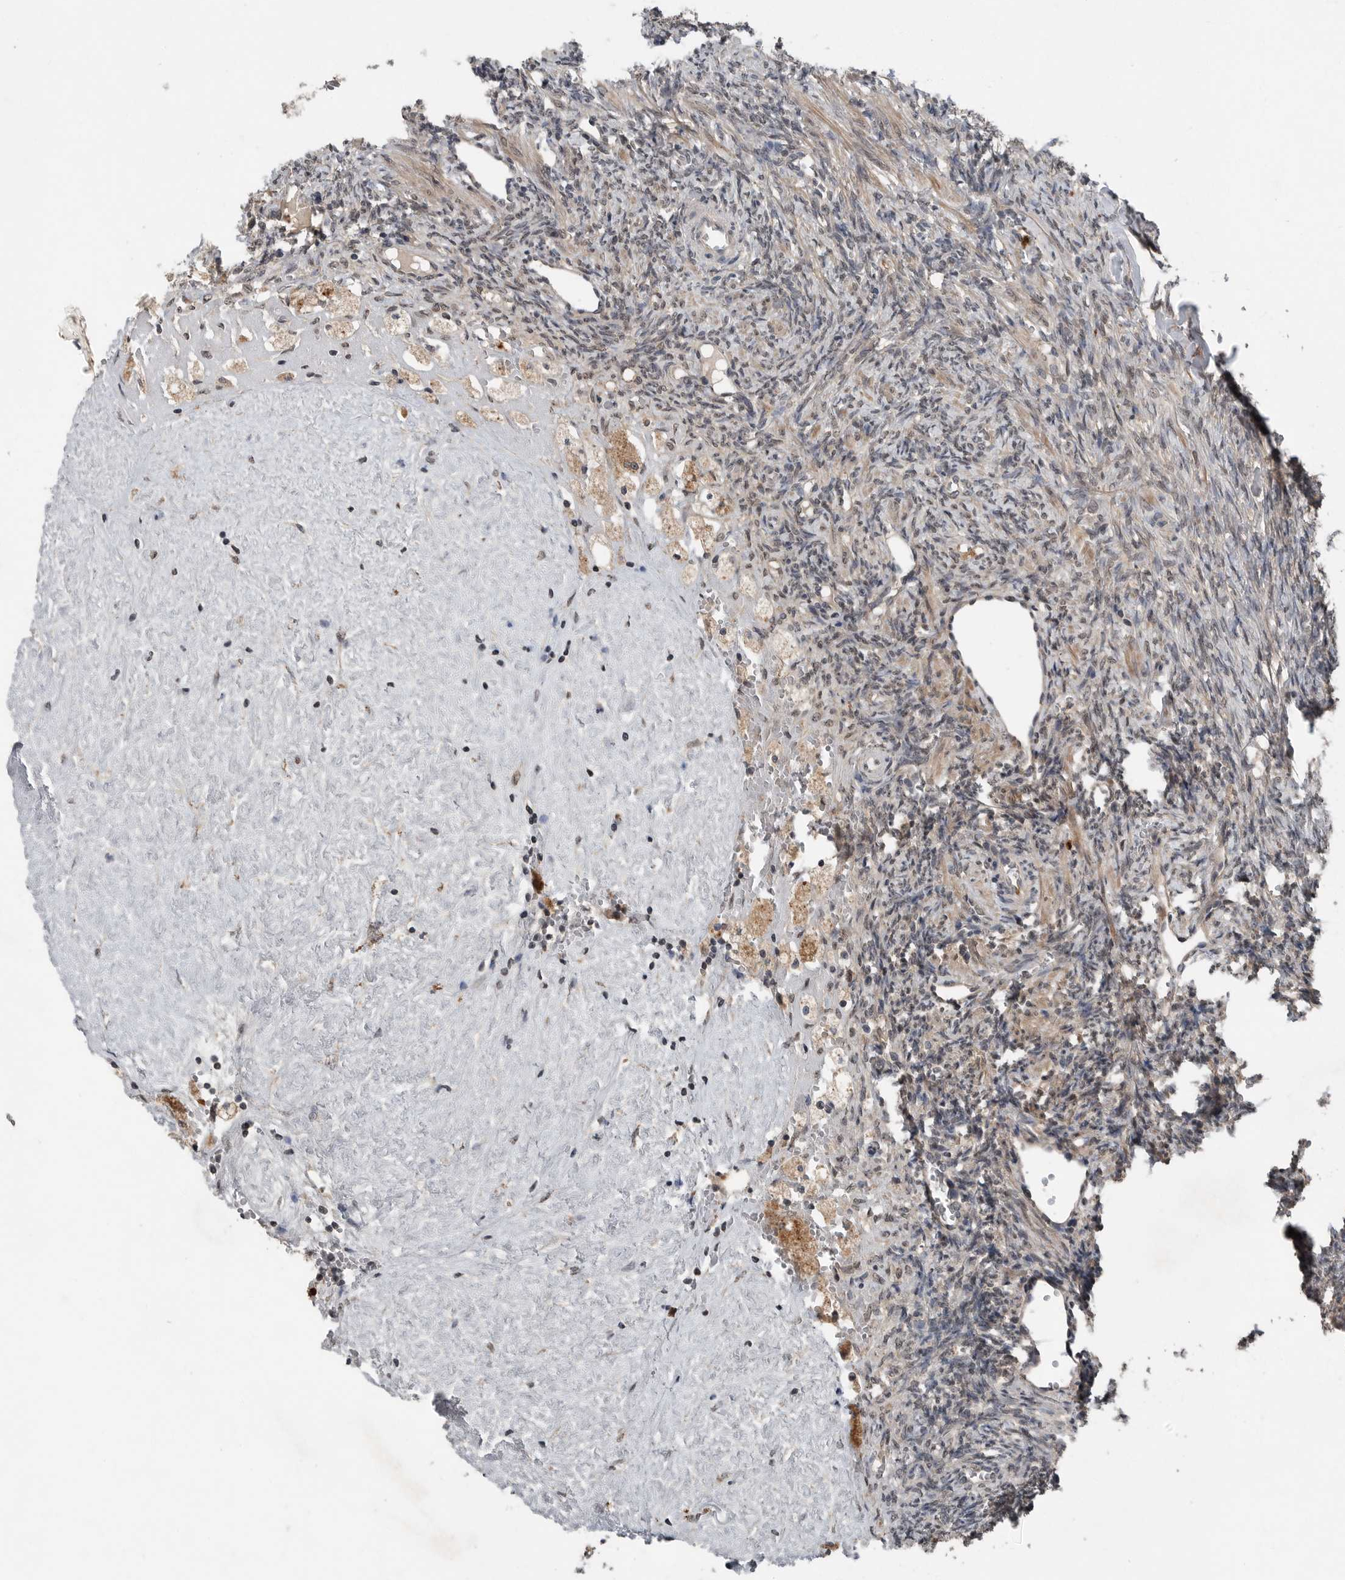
{"staining": {"intensity": "weak", "quantity": "<25%", "location": "cytoplasmic/membranous"}, "tissue": "ovary", "cell_type": "Ovarian stroma cells", "image_type": "normal", "snomed": [{"axis": "morphology", "description": "Normal tissue, NOS"}, {"axis": "topography", "description": "Ovary"}], "caption": "Immunohistochemistry (IHC) of normal human ovary demonstrates no expression in ovarian stroma cells.", "gene": "SCP2", "patient": {"sex": "female", "age": 41}}